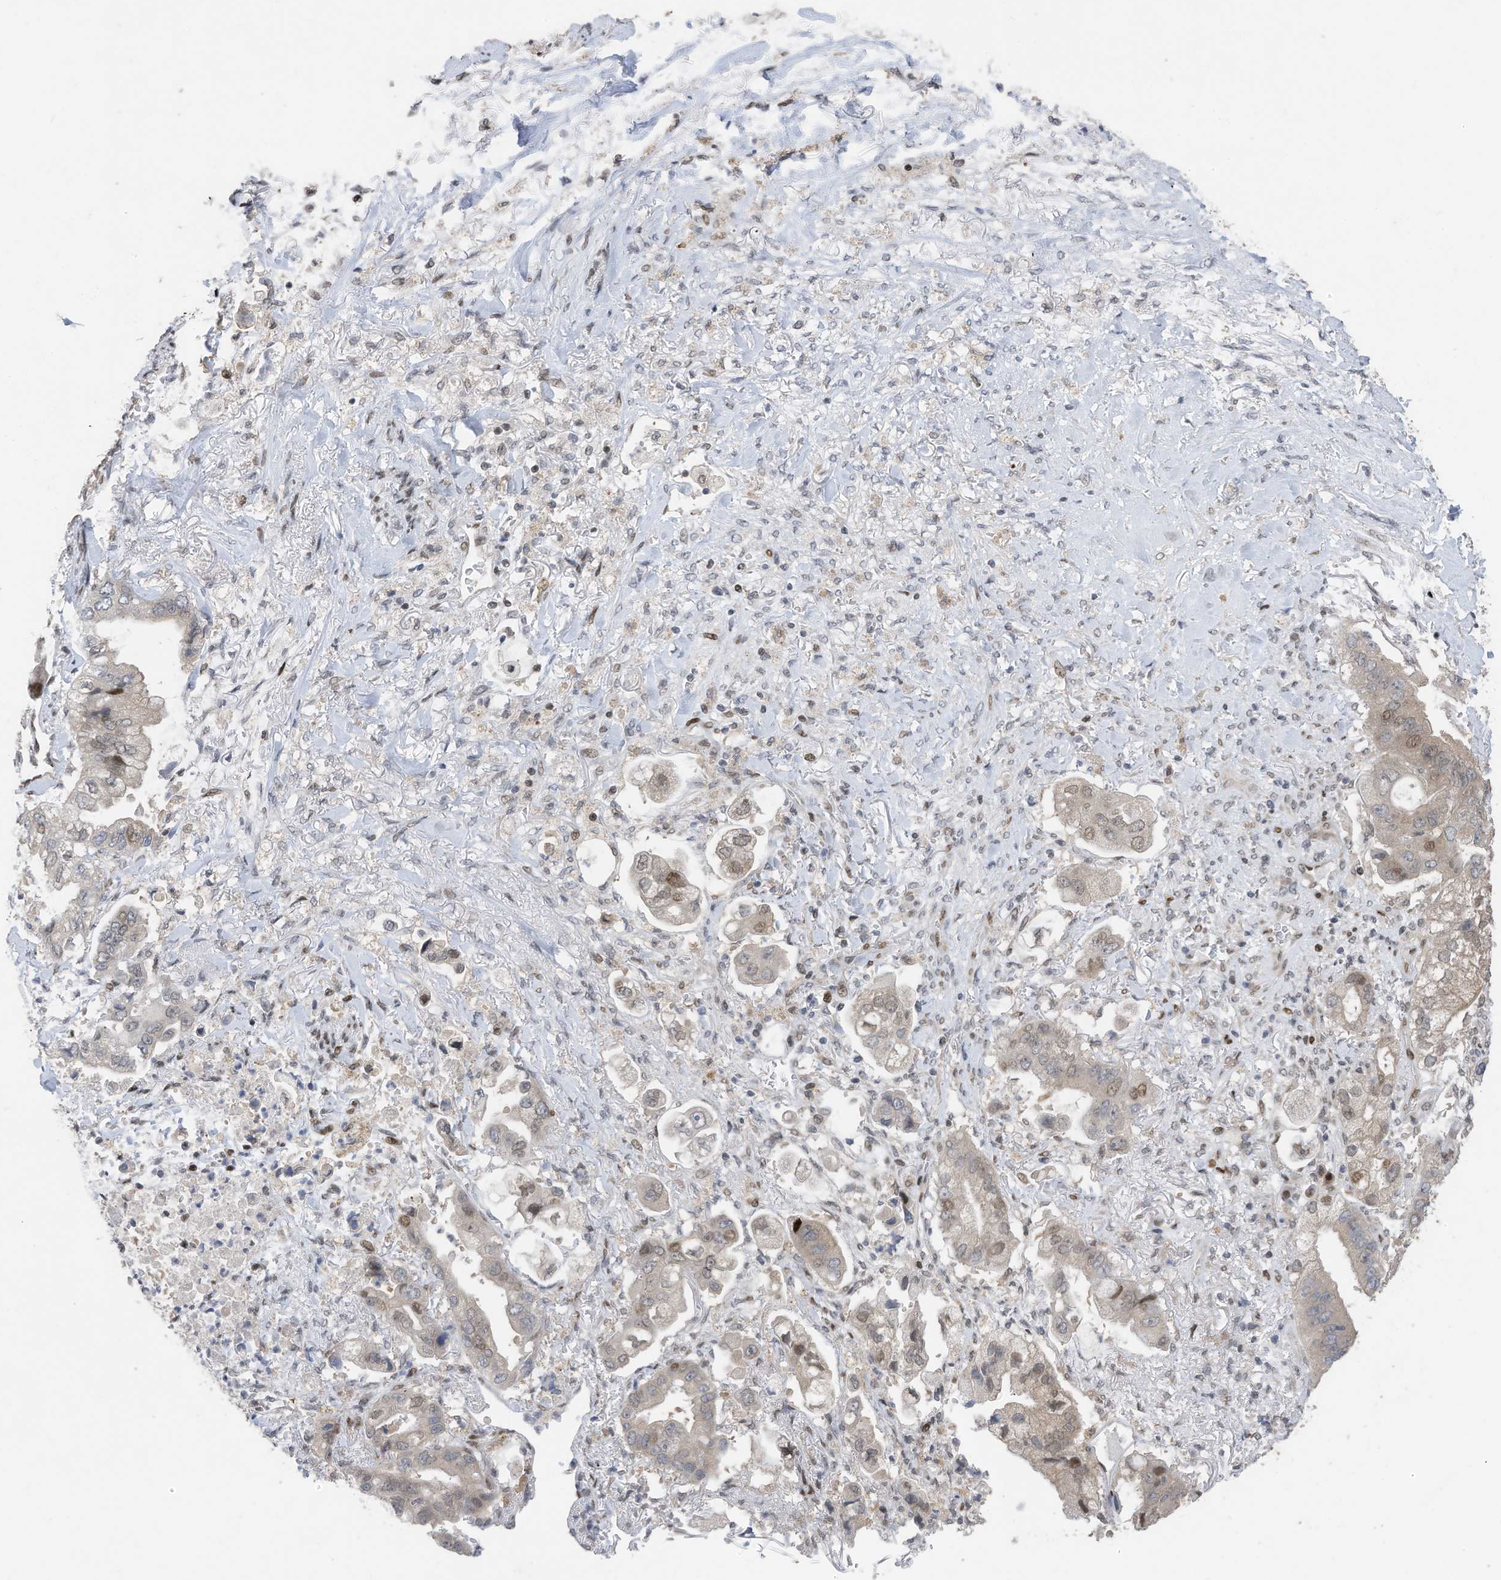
{"staining": {"intensity": "moderate", "quantity": "<25%", "location": "nuclear"}, "tissue": "stomach cancer", "cell_type": "Tumor cells", "image_type": "cancer", "snomed": [{"axis": "morphology", "description": "Adenocarcinoma, NOS"}, {"axis": "topography", "description": "Stomach"}], "caption": "Human stomach adenocarcinoma stained with a brown dye reveals moderate nuclear positive positivity in approximately <25% of tumor cells.", "gene": "RABL3", "patient": {"sex": "male", "age": 62}}